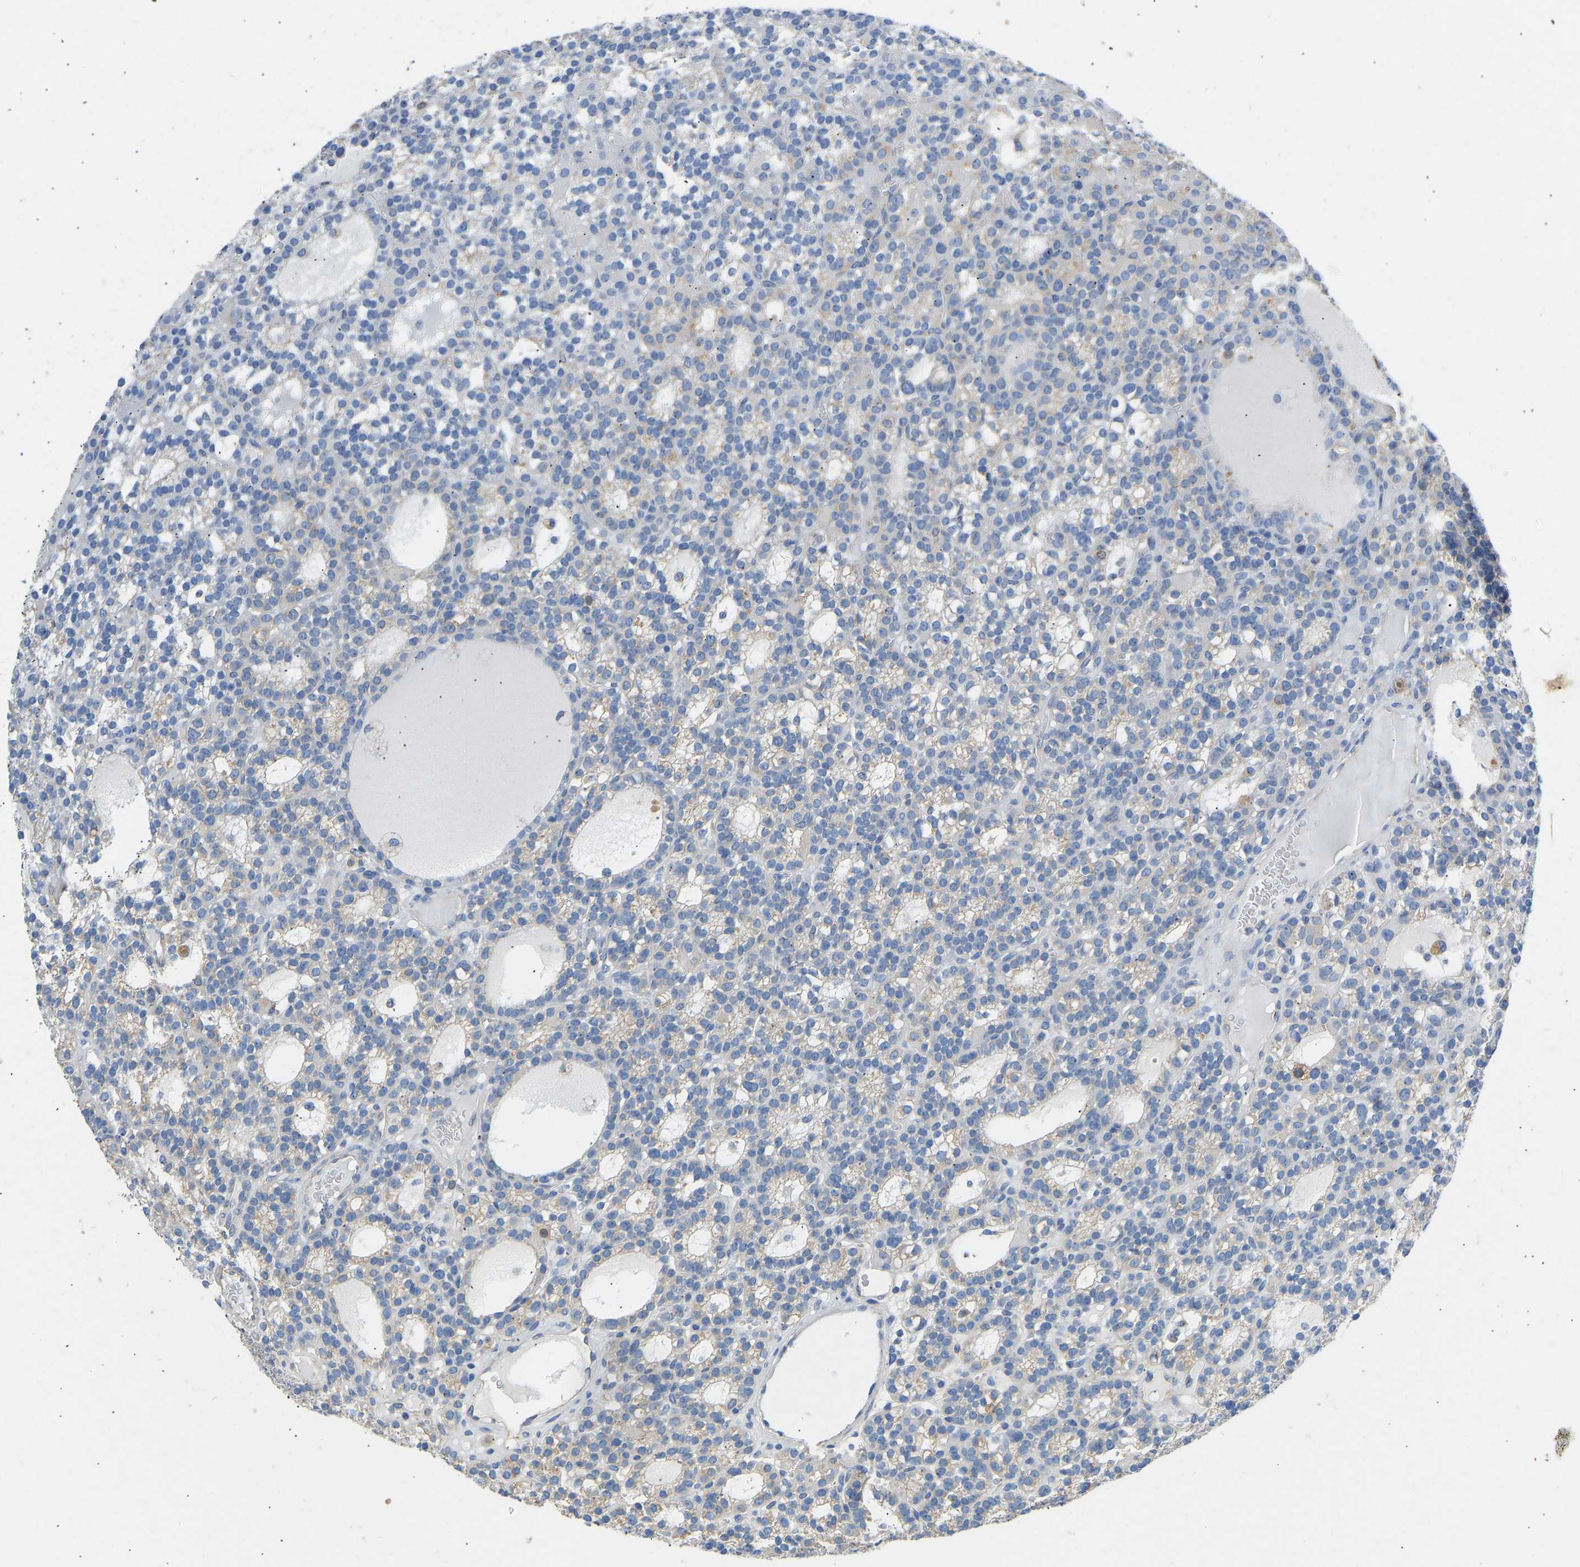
{"staining": {"intensity": "negative", "quantity": "none", "location": "none"}, "tissue": "parathyroid gland", "cell_type": "Glandular cells", "image_type": "normal", "snomed": [{"axis": "morphology", "description": "Normal tissue, NOS"}, {"axis": "morphology", "description": "Adenoma, NOS"}, {"axis": "topography", "description": "Parathyroid gland"}], "caption": "A micrograph of human parathyroid gland is negative for staining in glandular cells. (Stains: DAB immunohistochemistry (IHC) with hematoxylin counter stain, Microscopy: brightfield microscopy at high magnification).", "gene": "TECTA", "patient": {"sex": "female", "age": 58}}